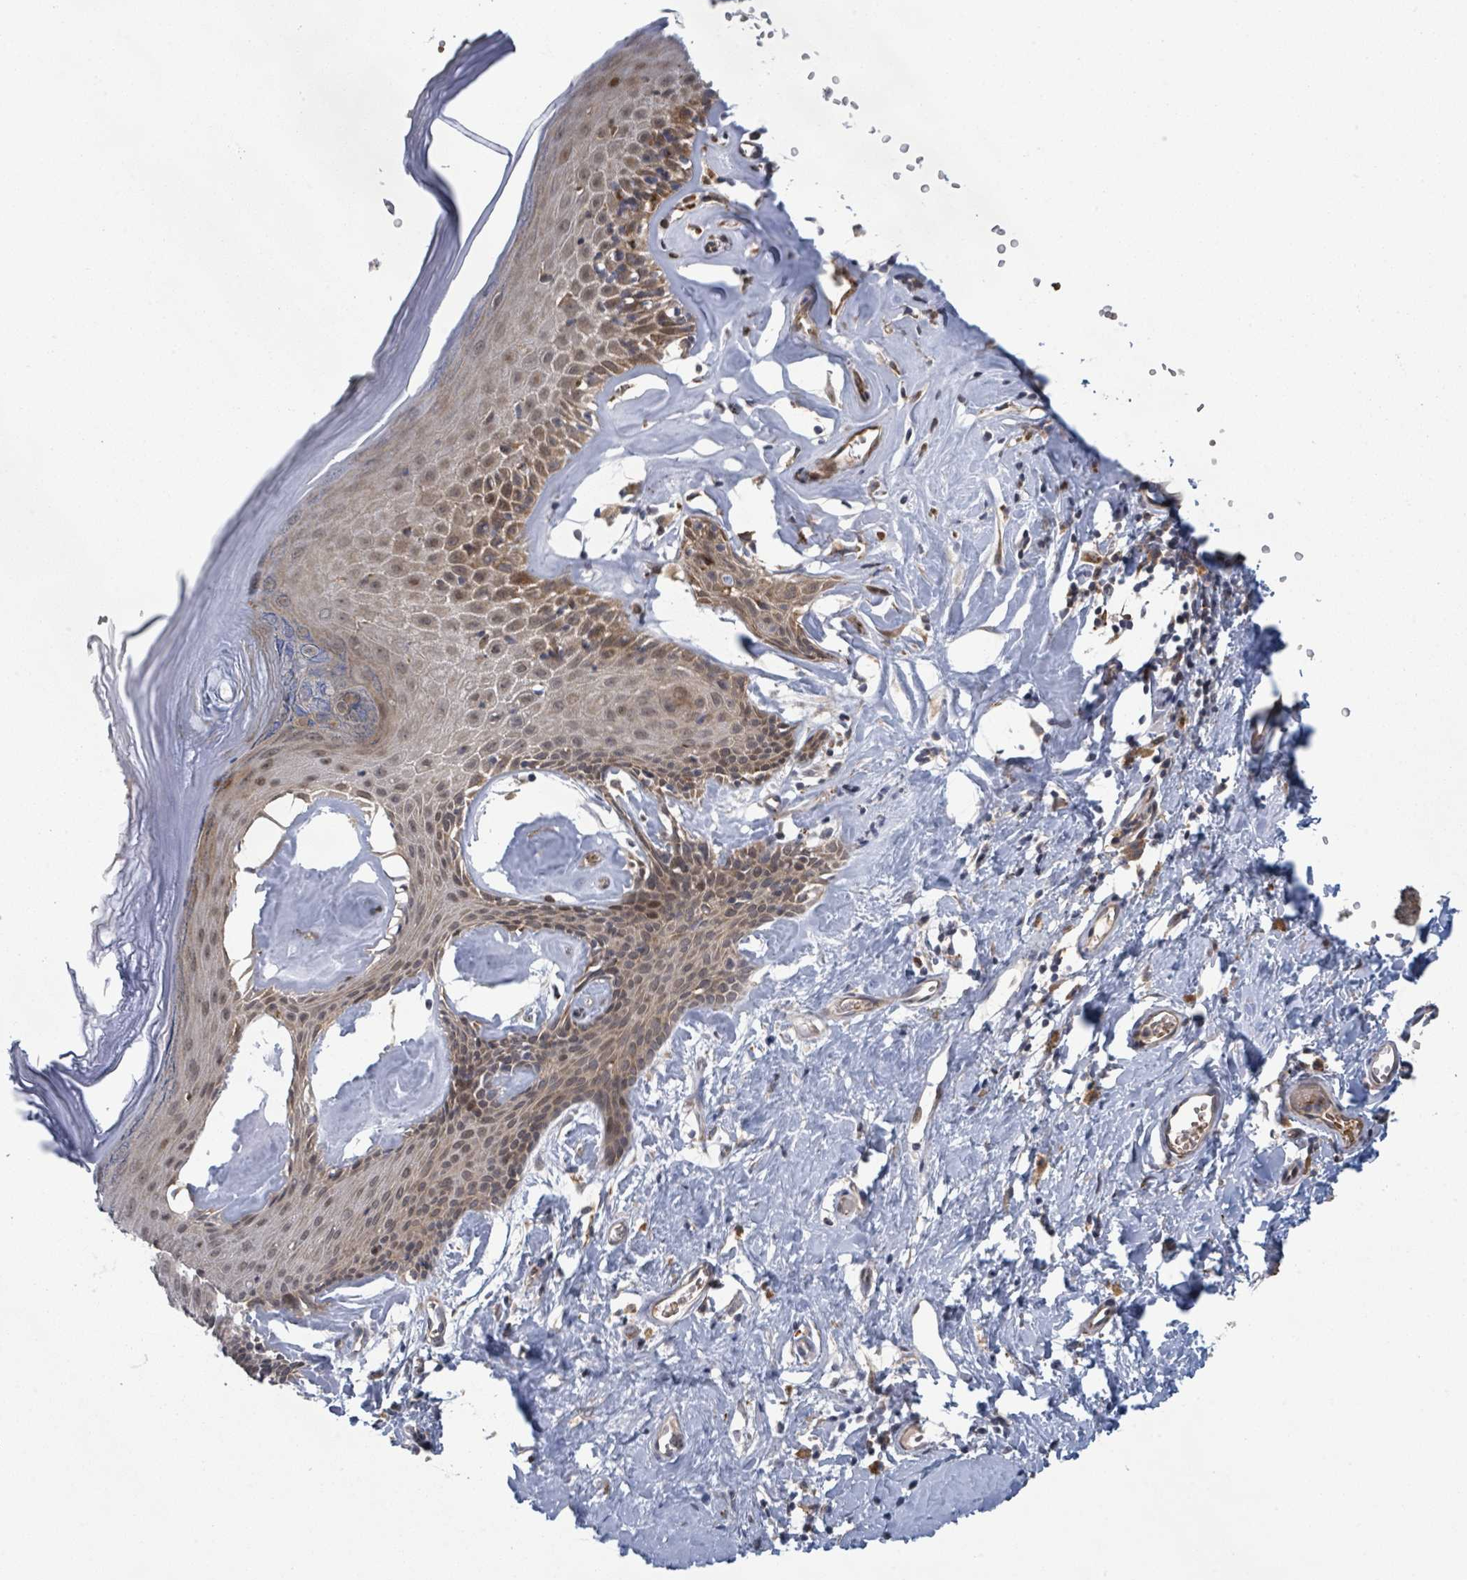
{"staining": {"intensity": "moderate", "quantity": ">75%", "location": "cytoplasmic/membranous,nuclear"}, "tissue": "skin", "cell_type": "Epidermal cells", "image_type": "normal", "snomed": [{"axis": "morphology", "description": "Normal tissue, NOS"}, {"axis": "morphology", "description": "Inflammation, NOS"}, {"axis": "topography", "description": "Vulva"}], "caption": "Immunohistochemical staining of unremarkable skin exhibits medium levels of moderate cytoplasmic/membranous,nuclear positivity in about >75% of epidermal cells. (IHC, brightfield microscopy, high magnification).", "gene": "SHROOM2", "patient": {"sex": "female", "age": 86}}